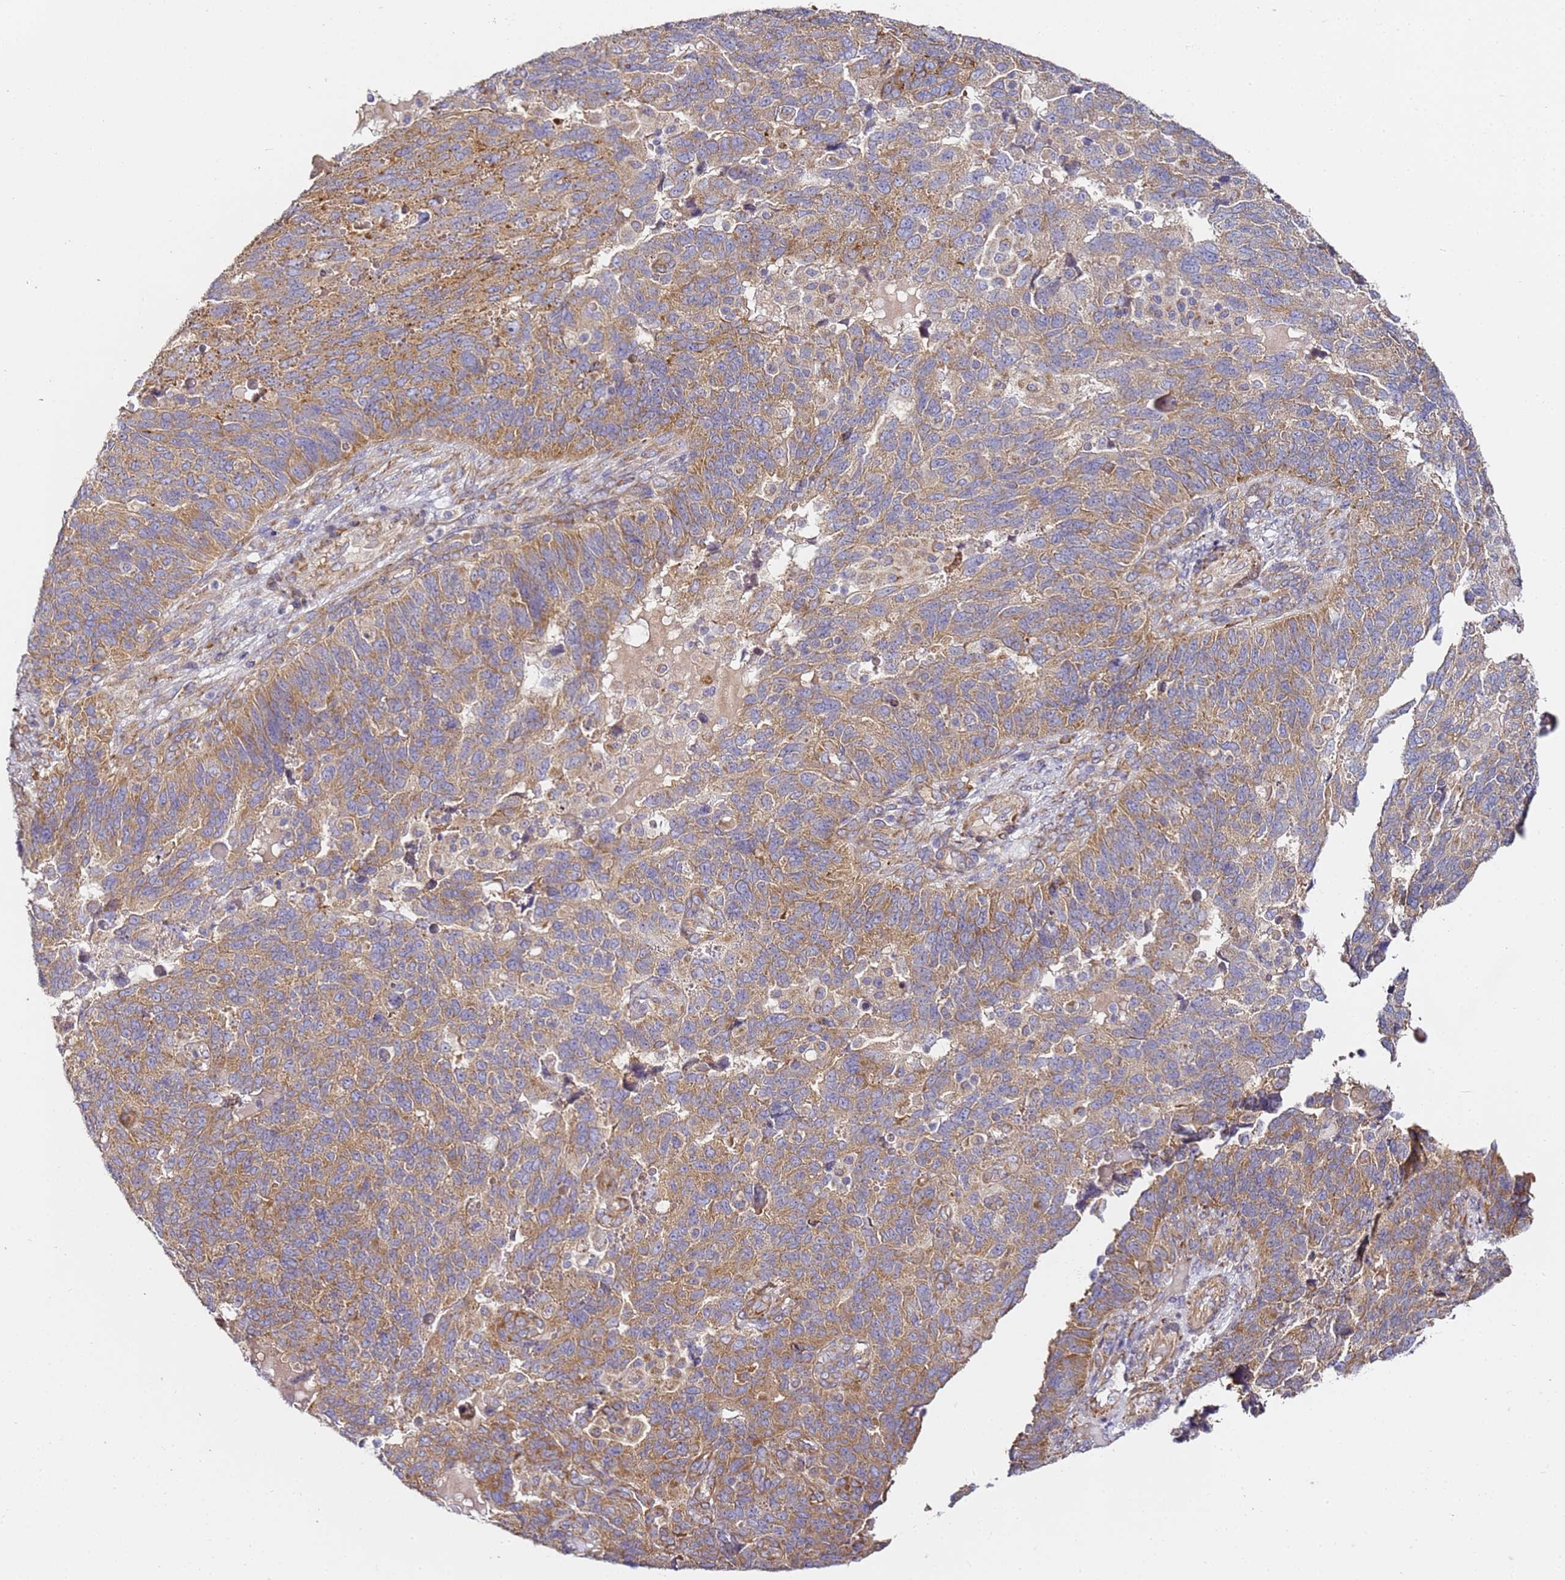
{"staining": {"intensity": "moderate", "quantity": ">75%", "location": "cytoplasmic/membranous"}, "tissue": "endometrial cancer", "cell_type": "Tumor cells", "image_type": "cancer", "snomed": [{"axis": "morphology", "description": "Adenocarcinoma, NOS"}, {"axis": "topography", "description": "Endometrium"}], "caption": "Brown immunohistochemical staining in endometrial cancer (adenocarcinoma) reveals moderate cytoplasmic/membranous staining in about >75% of tumor cells.", "gene": "RPL13A", "patient": {"sex": "female", "age": 66}}